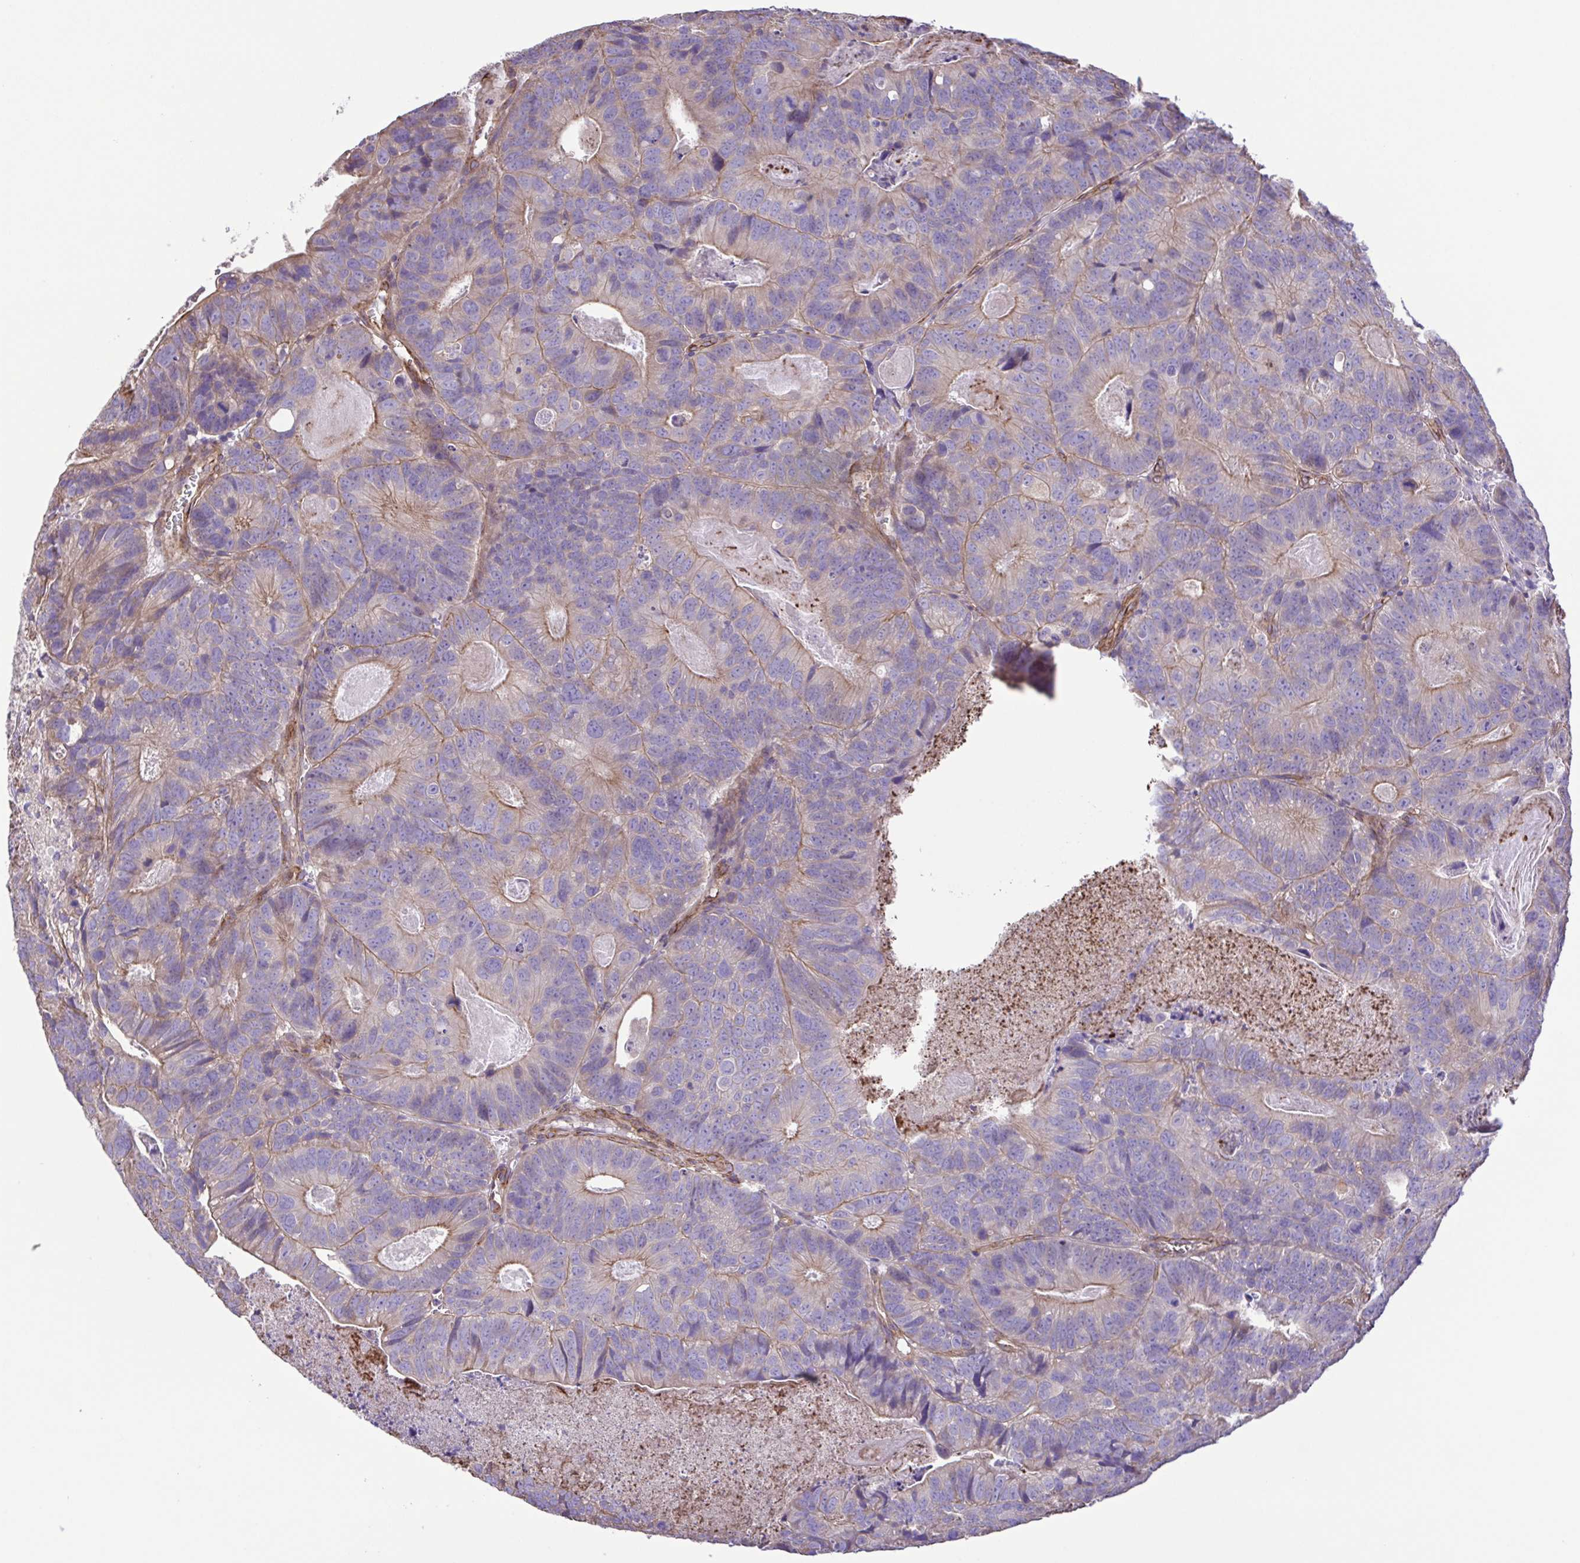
{"staining": {"intensity": "weak", "quantity": "25%-75%", "location": "cytoplasmic/membranous"}, "tissue": "head and neck cancer", "cell_type": "Tumor cells", "image_type": "cancer", "snomed": [{"axis": "morphology", "description": "Adenocarcinoma, NOS"}, {"axis": "topography", "description": "Head-Neck"}], "caption": "A brown stain highlights weak cytoplasmic/membranous positivity of a protein in adenocarcinoma (head and neck) tumor cells.", "gene": "FLT1", "patient": {"sex": "male", "age": 62}}